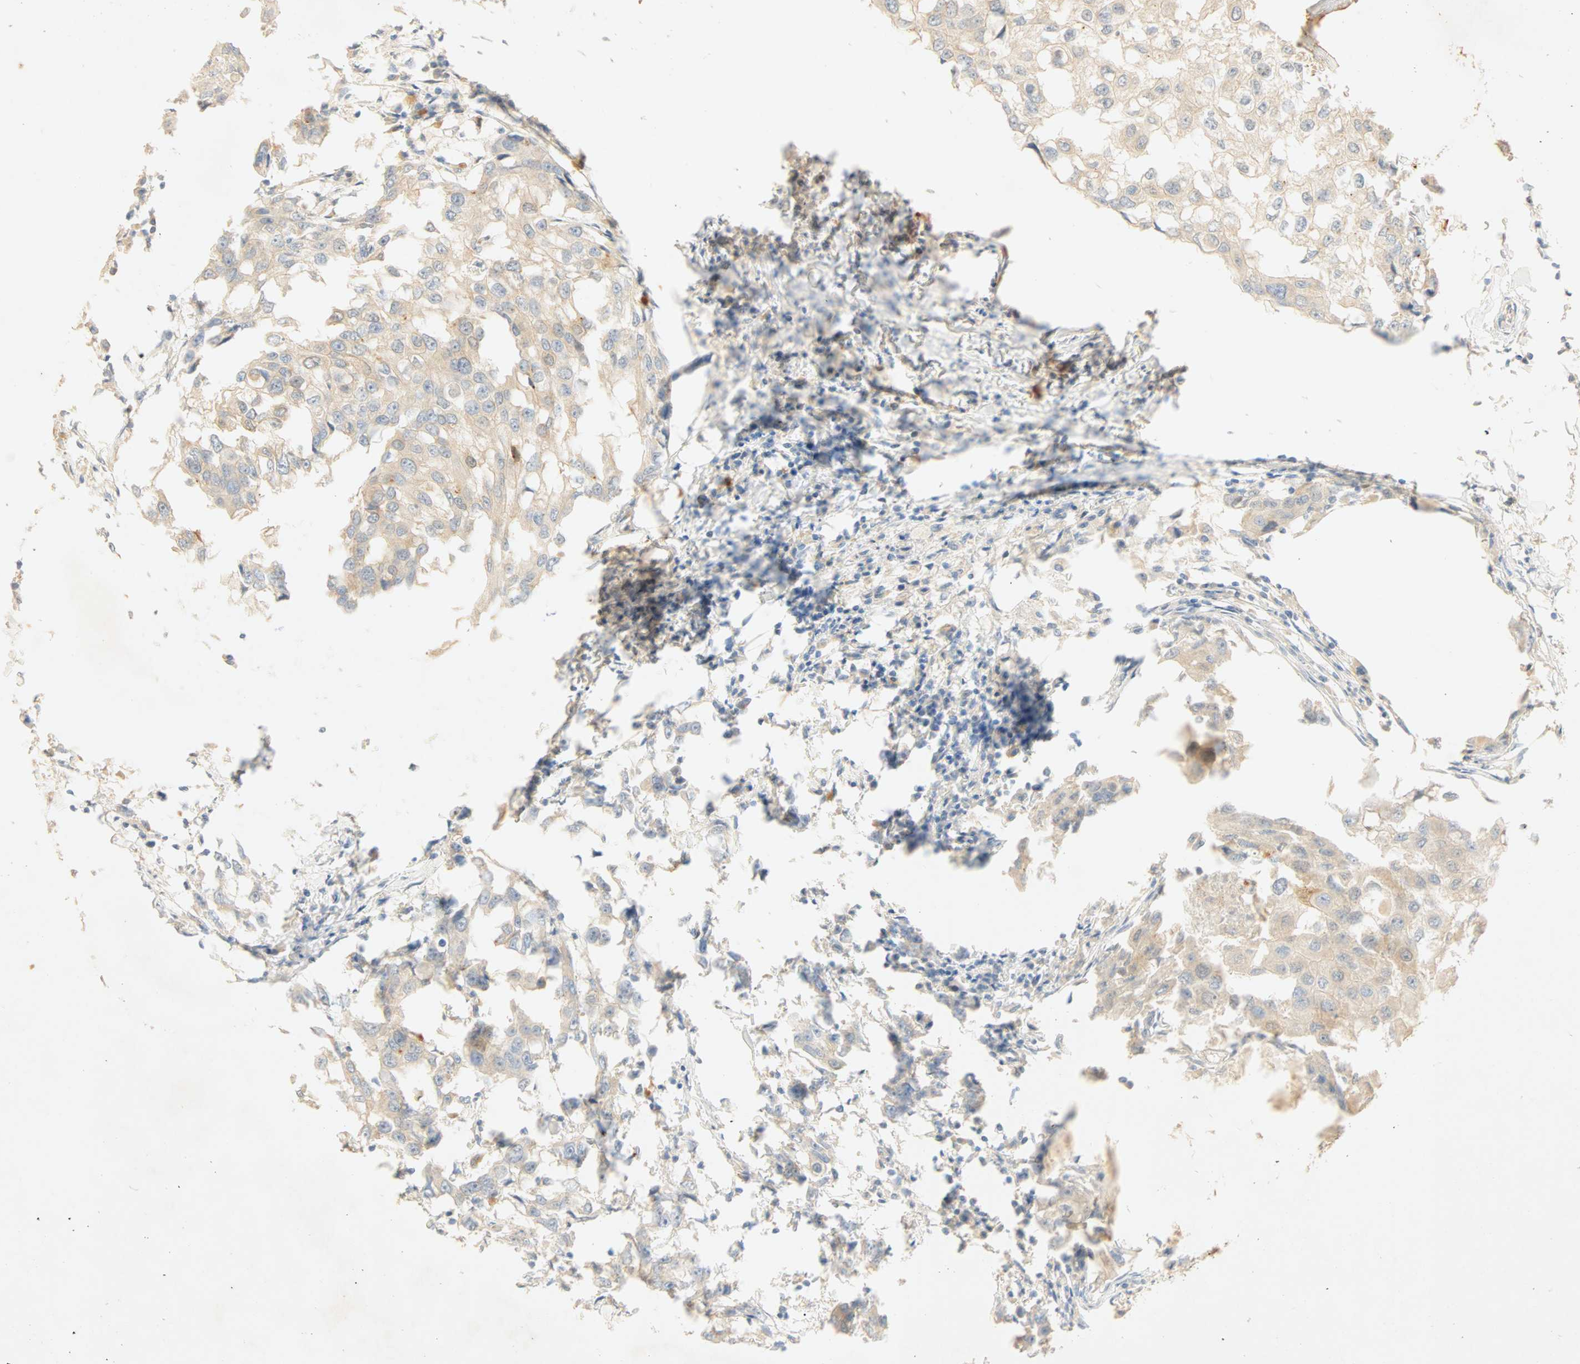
{"staining": {"intensity": "weak", "quantity": "25%-75%", "location": "cytoplasmic/membranous"}, "tissue": "breast cancer", "cell_type": "Tumor cells", "image_type": "cancer", "snomed": [{"axis": "morphology", "description": "Duct carcinoma"}, {"axis": "topography", "description": "Breast"}], "caption": "Tumor cells reveal weak cytoplasmic/membranous positivity in approximately 25%-75% of cells in breast infiltrating ductal carcinoma.", "gene": "SELENBP1", "patient": {"sex": "female", "age": 27}}